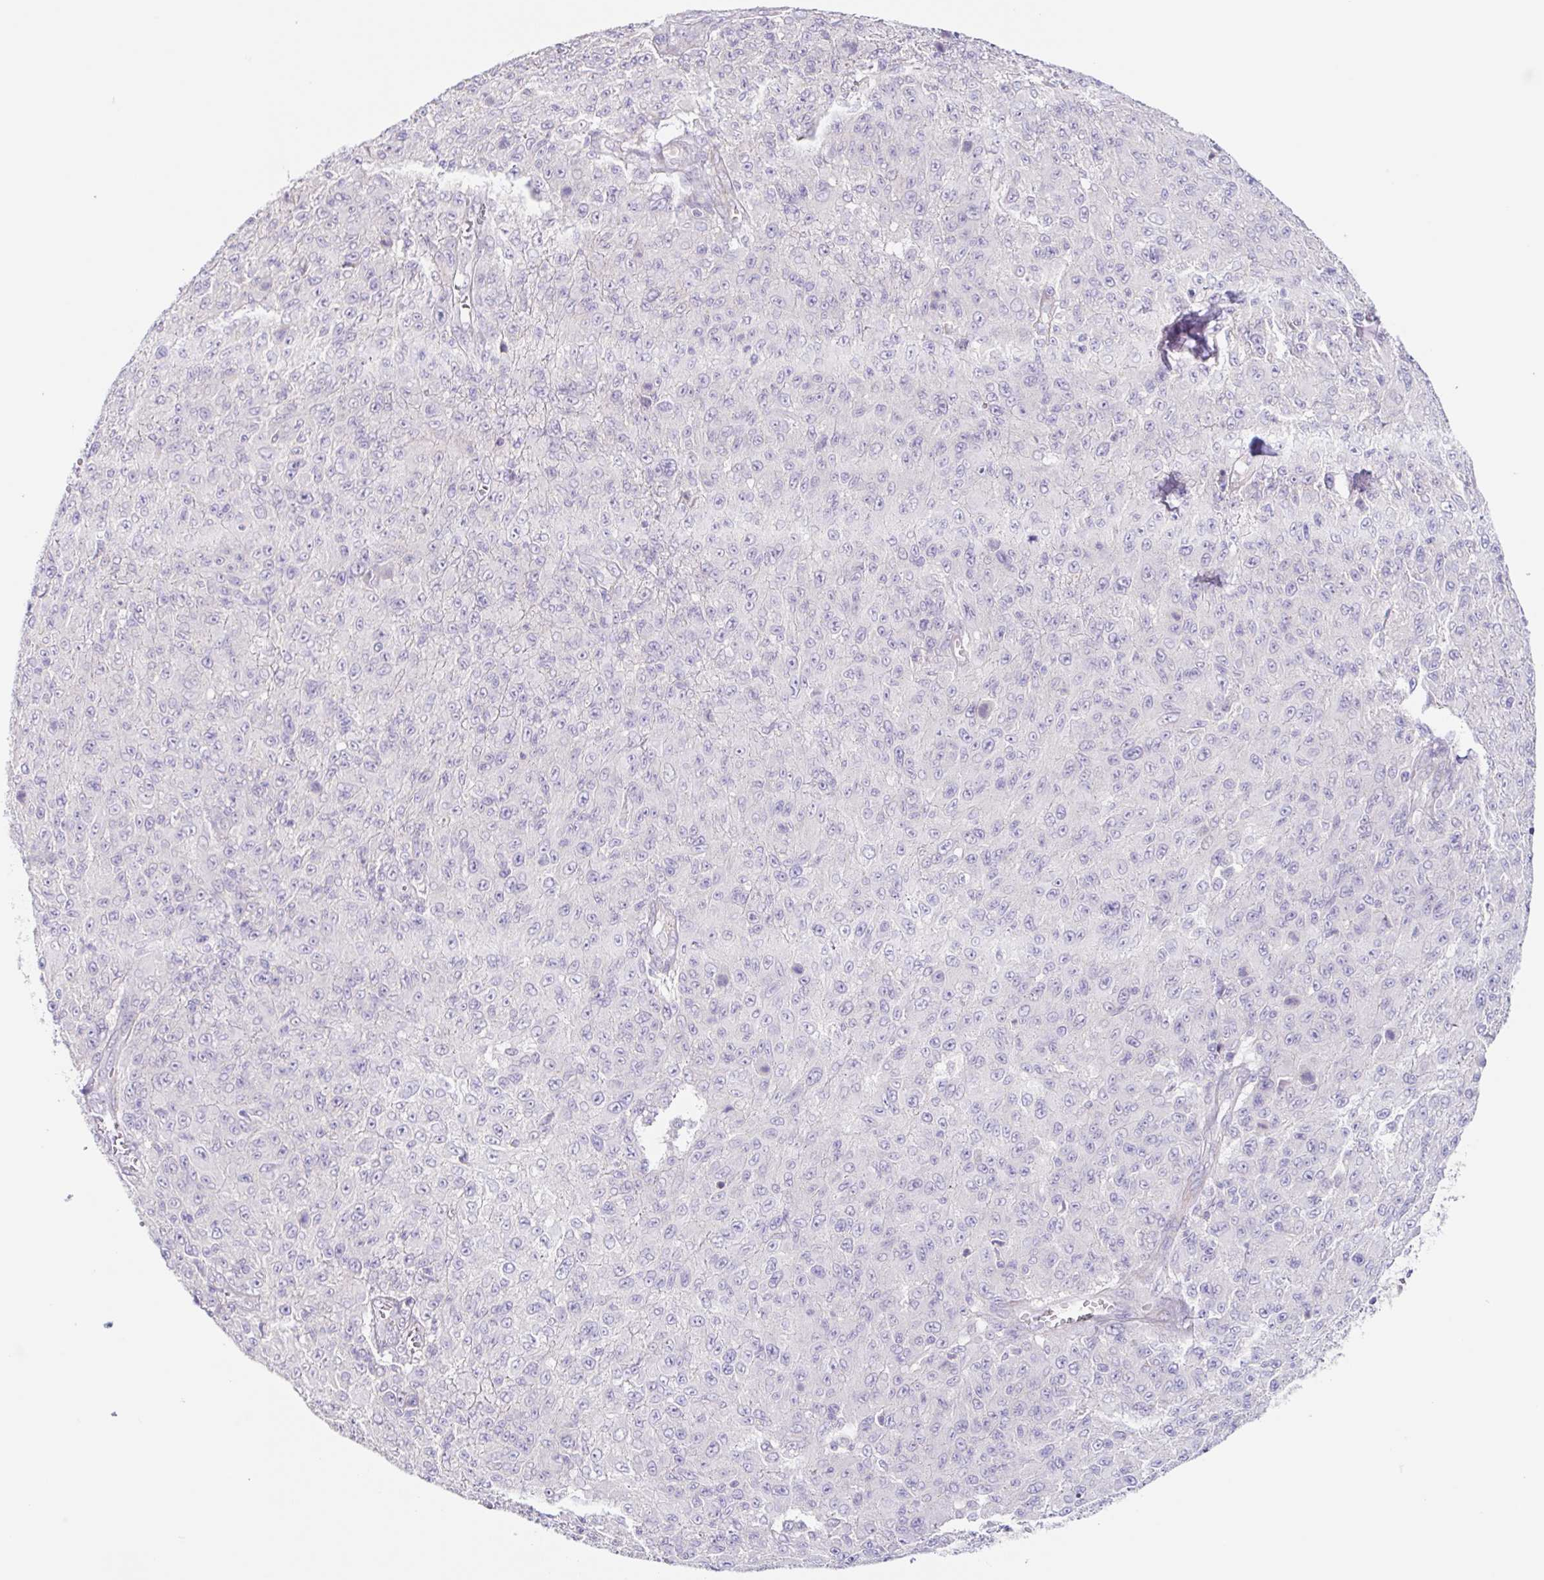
{"staining": {"intensity": "negative", "quantity": "none", "location": "none"}, "tissue": "melanoma", "cell_type": "Tumor cells", "image_type": "cancer", "snomed": [{"axis": "morphology", "description": "Malignant melanoma, NOS"}, {"axis": "topography", "description": "Skin"}], "caption": "Tumor cells are negative for protein expression in human melanoma.", "gene": "DCAF17", "patient": {"sex": "male", "age": 46}}